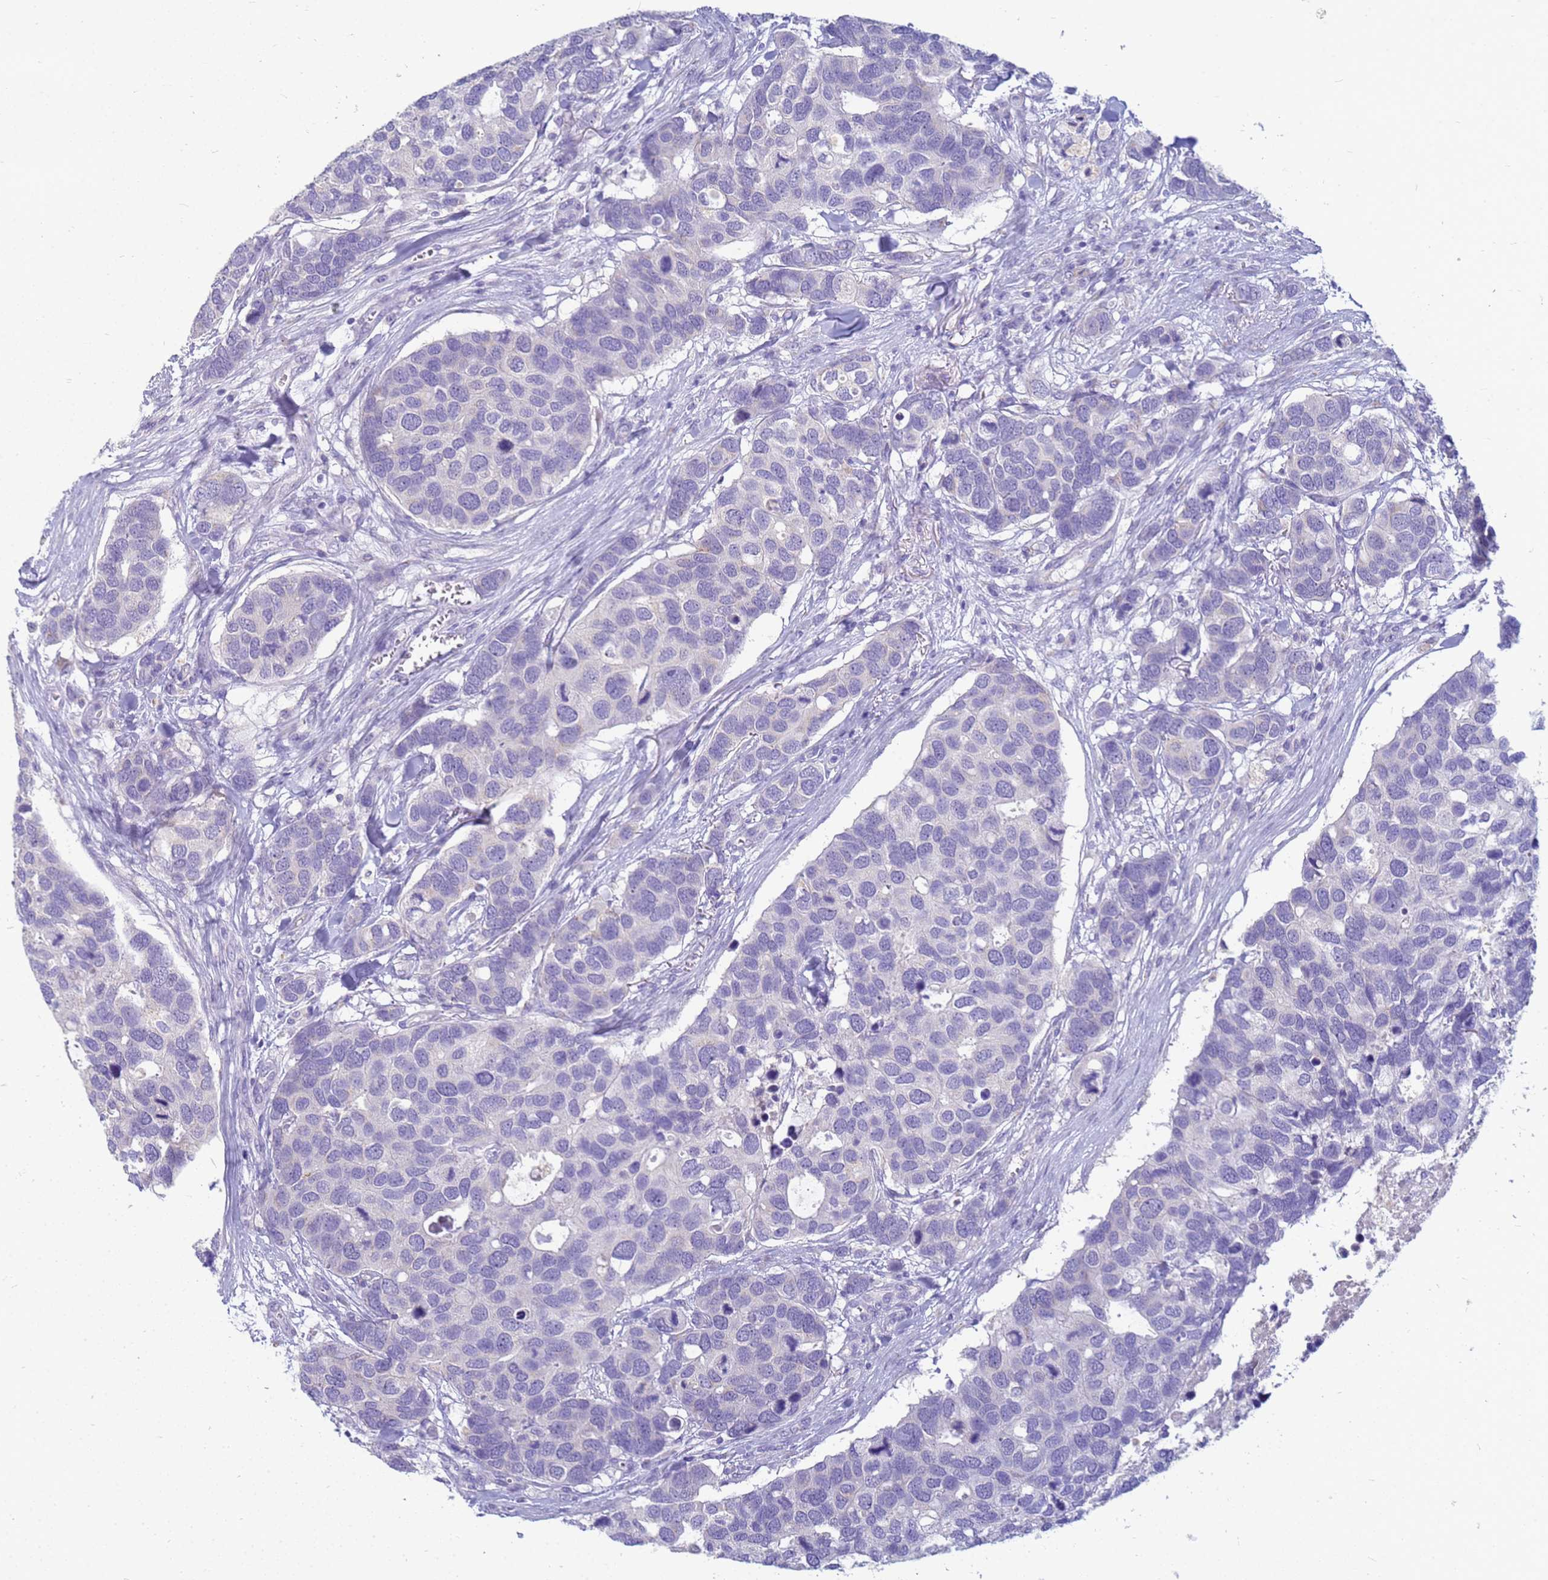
{"staining": {"intensity": "negative", "quantity": "none", "location": "none"}, "tissue": "breast cancer", "cell_type": "Tumor cells", "image_type": "cancer", "snomed": [{"axis": "morphology", "description": "Duct carcinoma"}, {"axis": "topography", "description": "Breast"}], "caption": "A high-resolution photomicrograph shows immunohistochemistry (IHC) staining of breast cancer (infiltrating ductal carcinoma), which demonstrates no significant staining in tumor cells.", "gene": "B3GNT8", "patient": {"sex": "female", "age": 83}}